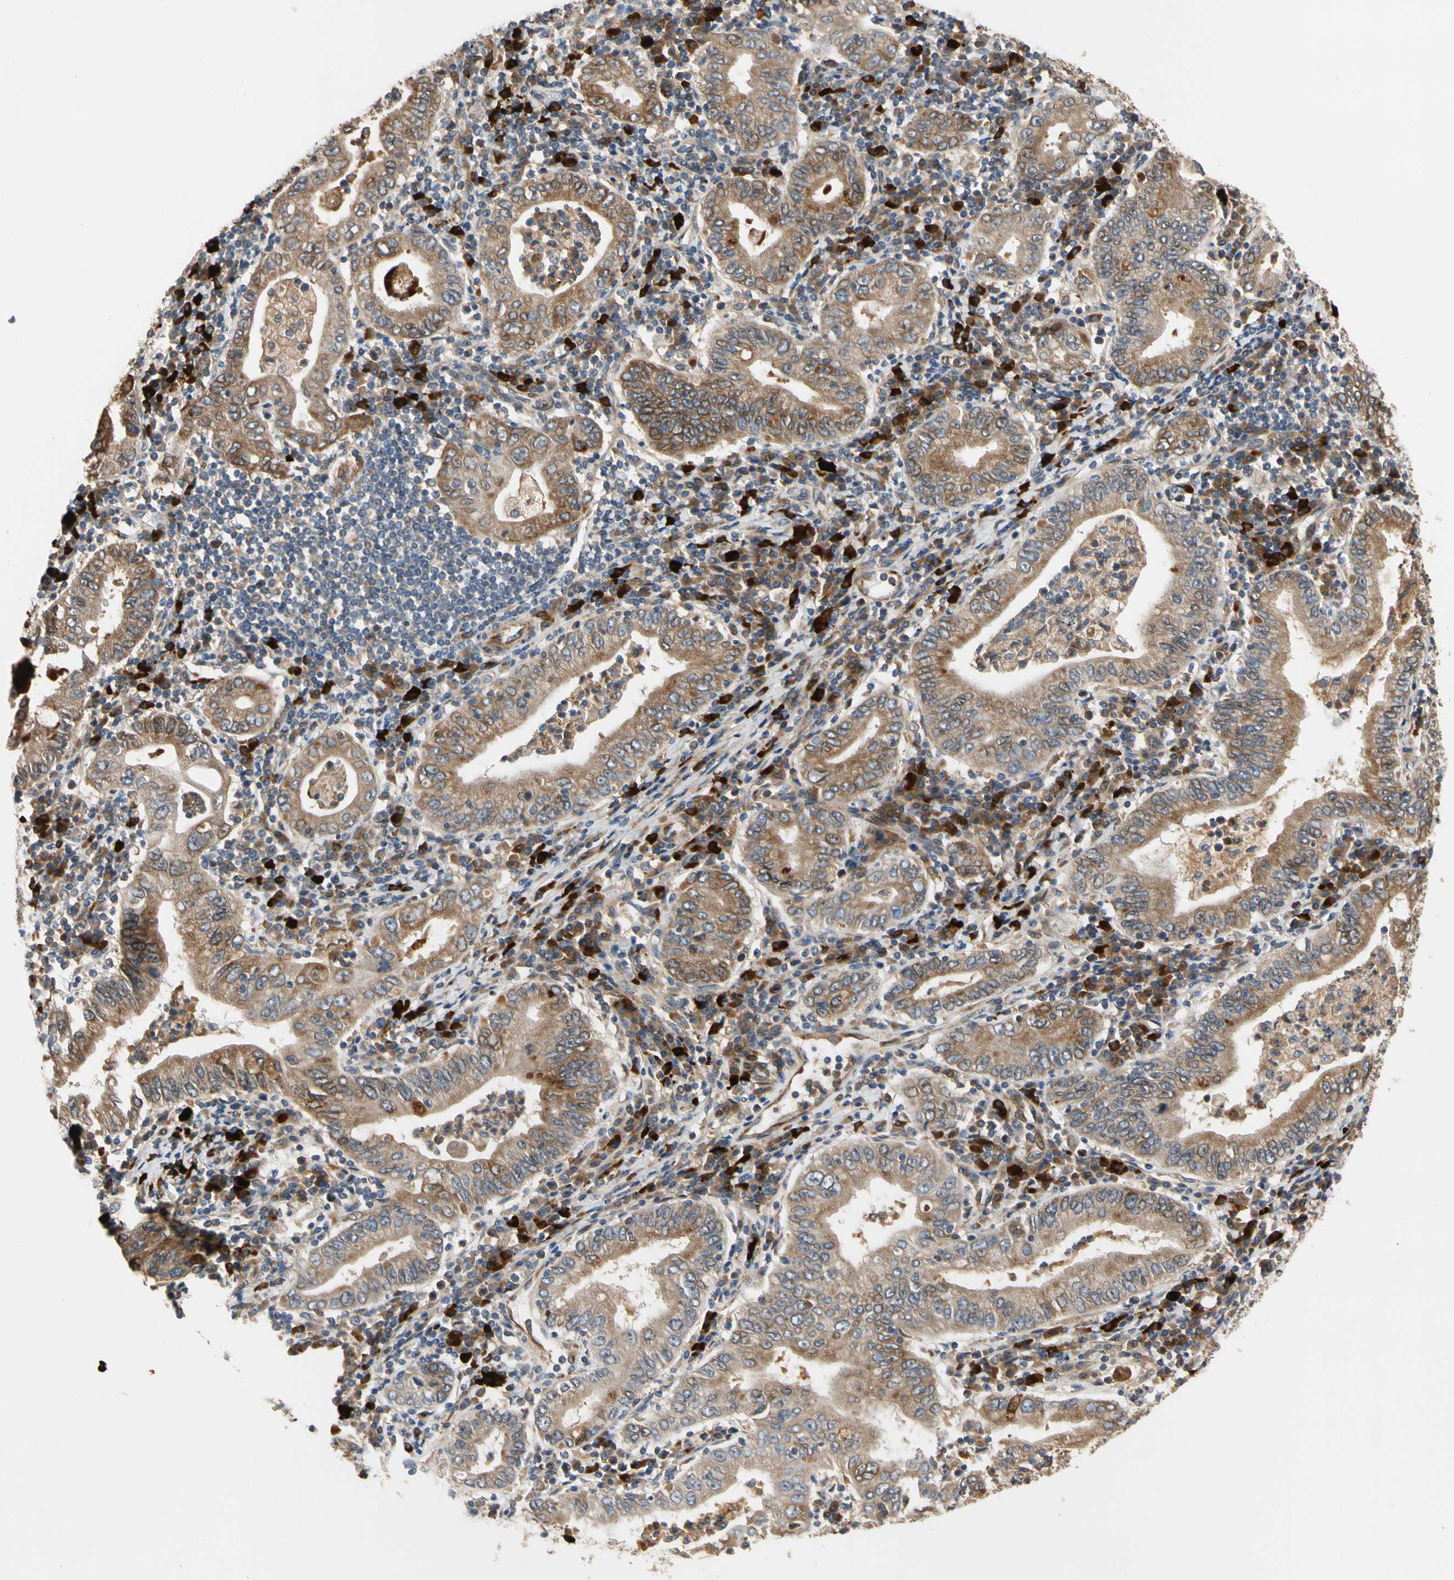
{"staining": {"intensity": "moderate", "quantity": ">75%", "location": "cytoplasmic/membranous"}, "tissue": "stomach cancer", "cell_type": "Tumor cells", "image_type": "cancer", "snomed": [{"axis": "morphology", "description": "Normal tissue, NOS"}, {"axis": "morphology", "description": "Adenocarcinoma, NOS"}, {"axis": "topography", "description": "Esophagus"}, {"axis": "topography", "description": "Stomach, upper"}, {"axis": "topography", "description": "Peripheral nerve tissue"}], "caption": "Immunohistochemistry histopathology image of neoplastic tissue: adenocarcinoma (stomach) stained using immunohistochemistry (IHC) reveals medium levels of moderate protein expression localized specifically in the cytoplasmic/membranous of tumor cells, appearing as a cytoplasmic/membranous brown color.", "gene": "FGD6", "patient": {"sex": "male", "age": 62}}